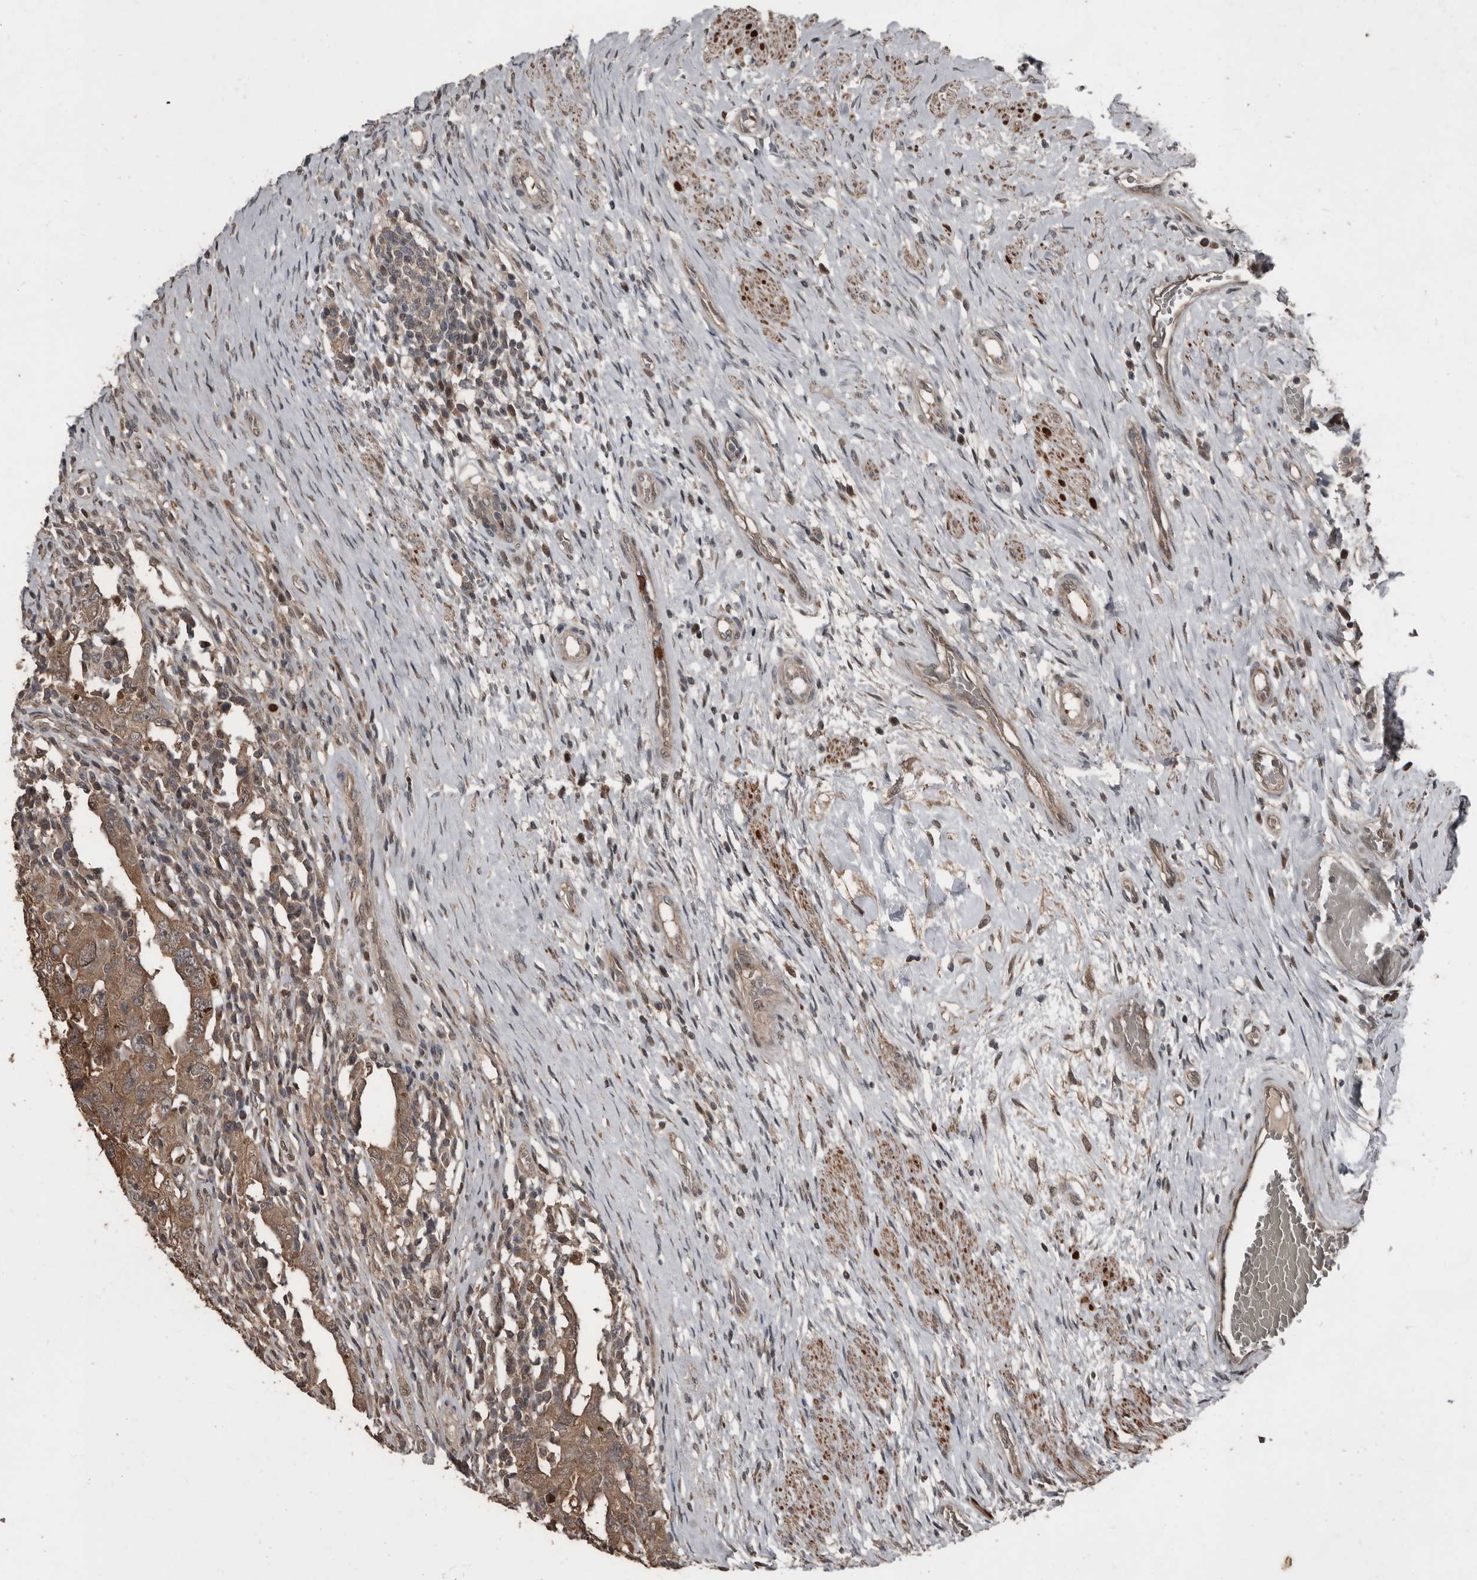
{"staining": {"intensity": "moderate", "quantity": ">75%", "location": "cytoplasmic/membranous"}, "tissue": "testis cancer", "cell_type": "Tumor cells", "image_type": "cancer", "snomed": [{"axis": "morphology", "description": "Carcinoma, Embryonal, NOS"}, {"axis": "topography", "description": "Testis"}], "caption": "A micrograph showing moderate cytoplasmic/membranous staining in about >75% of tumor cells in testis cancer (embryonal carcinoma), as visualized by brown immunohistochemical staining.", "gene": "FSBP", "patient": {"sex": "male", "age": 26}}